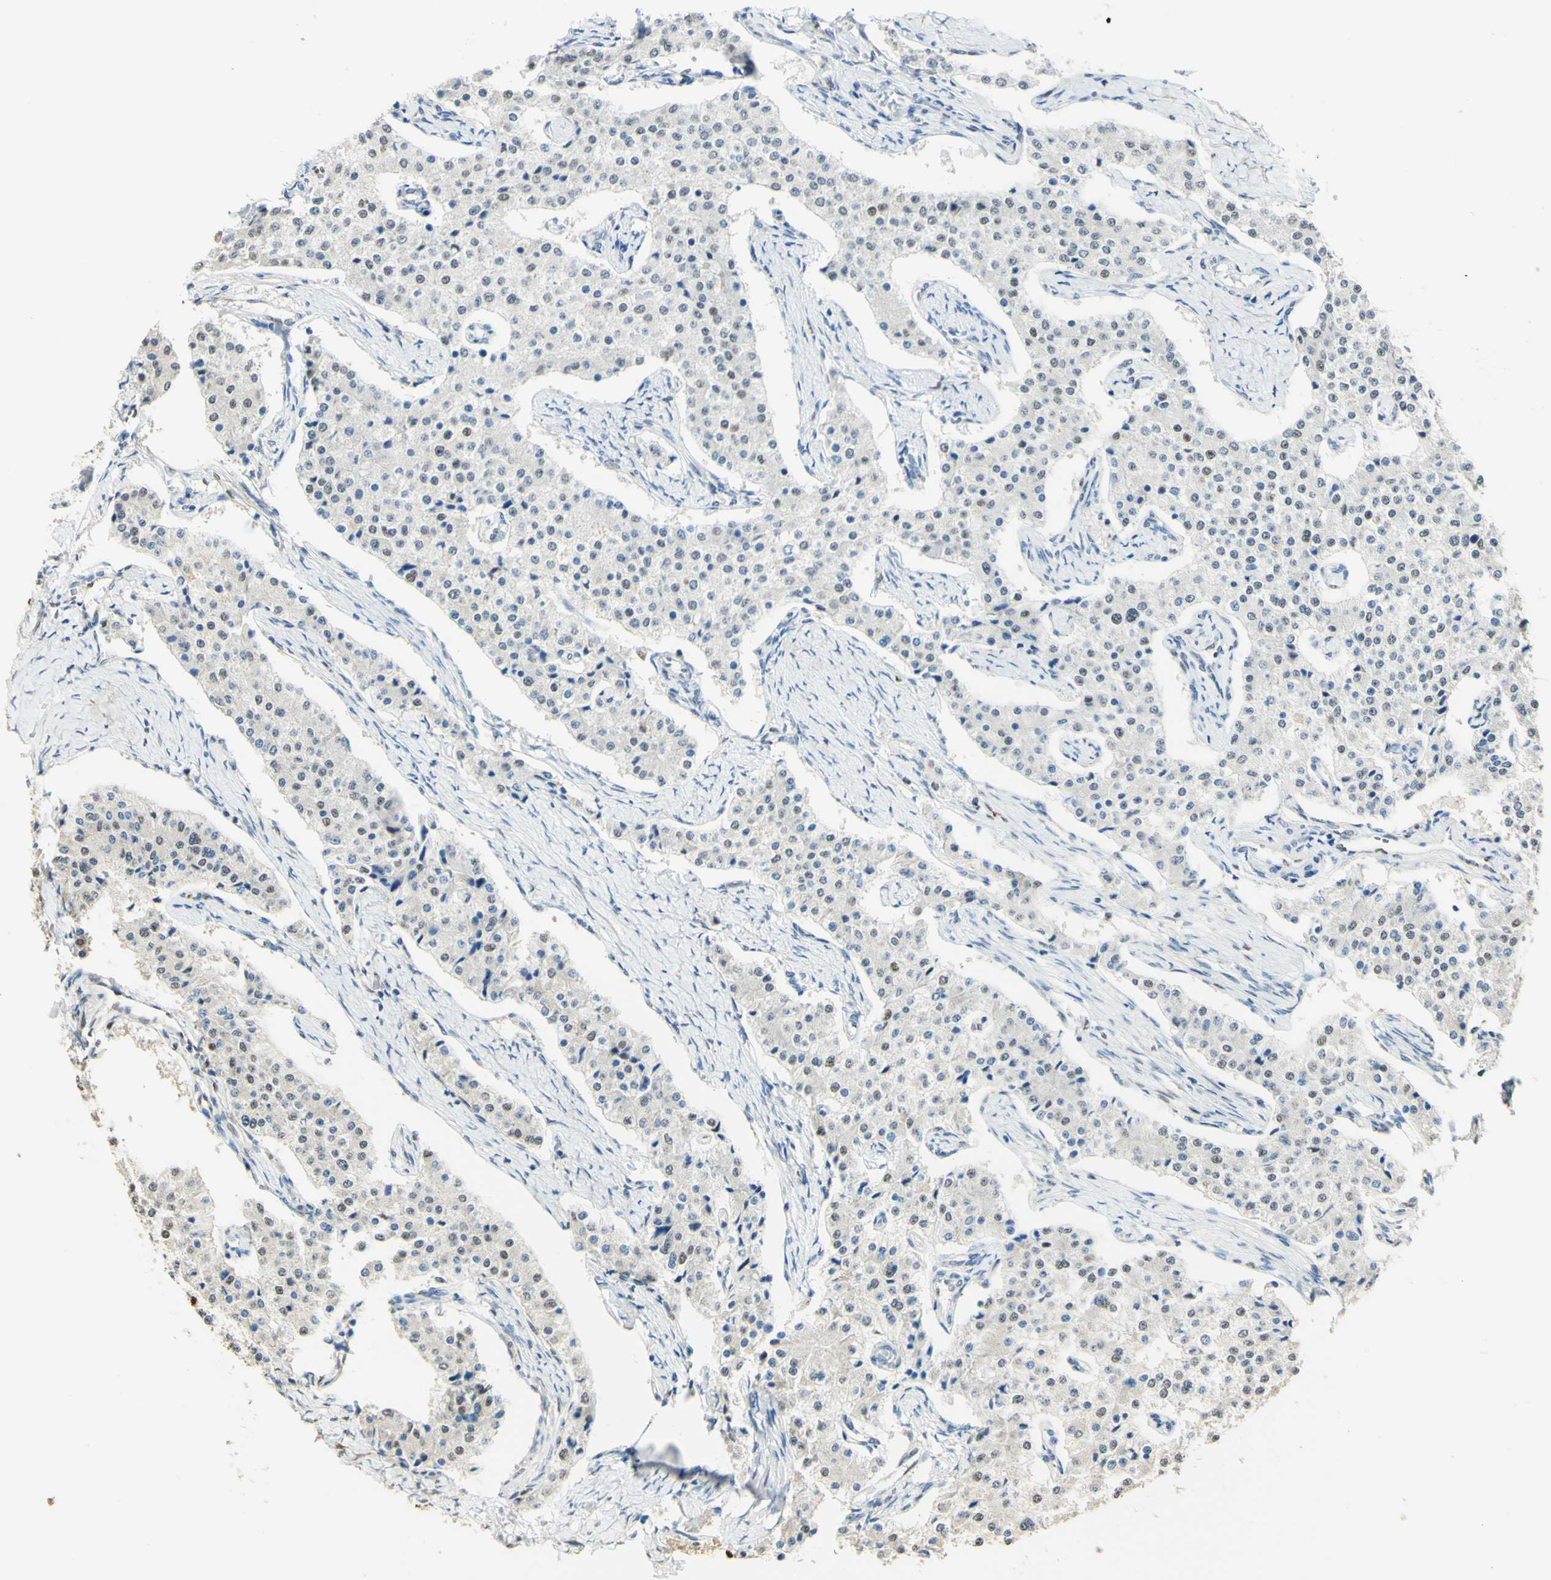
{"staining": {"intensity": "negative", "quantity": "none", "location": "none"}, "tissue": "carcinoid", "cell_type": "Tumor cells", "image_type": "cancer", "snomed": [{"axis": "morphology", "description": "Carcinoid, malignant, NOS"}, {"axis": "topography", "description": "Colon"}], "caption": "Photomicrograph shows no significant protein positivity in tumor cells of carcinoid. (DAB immunohistochemistry with hematoxylin counter stain).", "gene": "MAP3K4", "patient": {"sex": "female", "age": 52}}